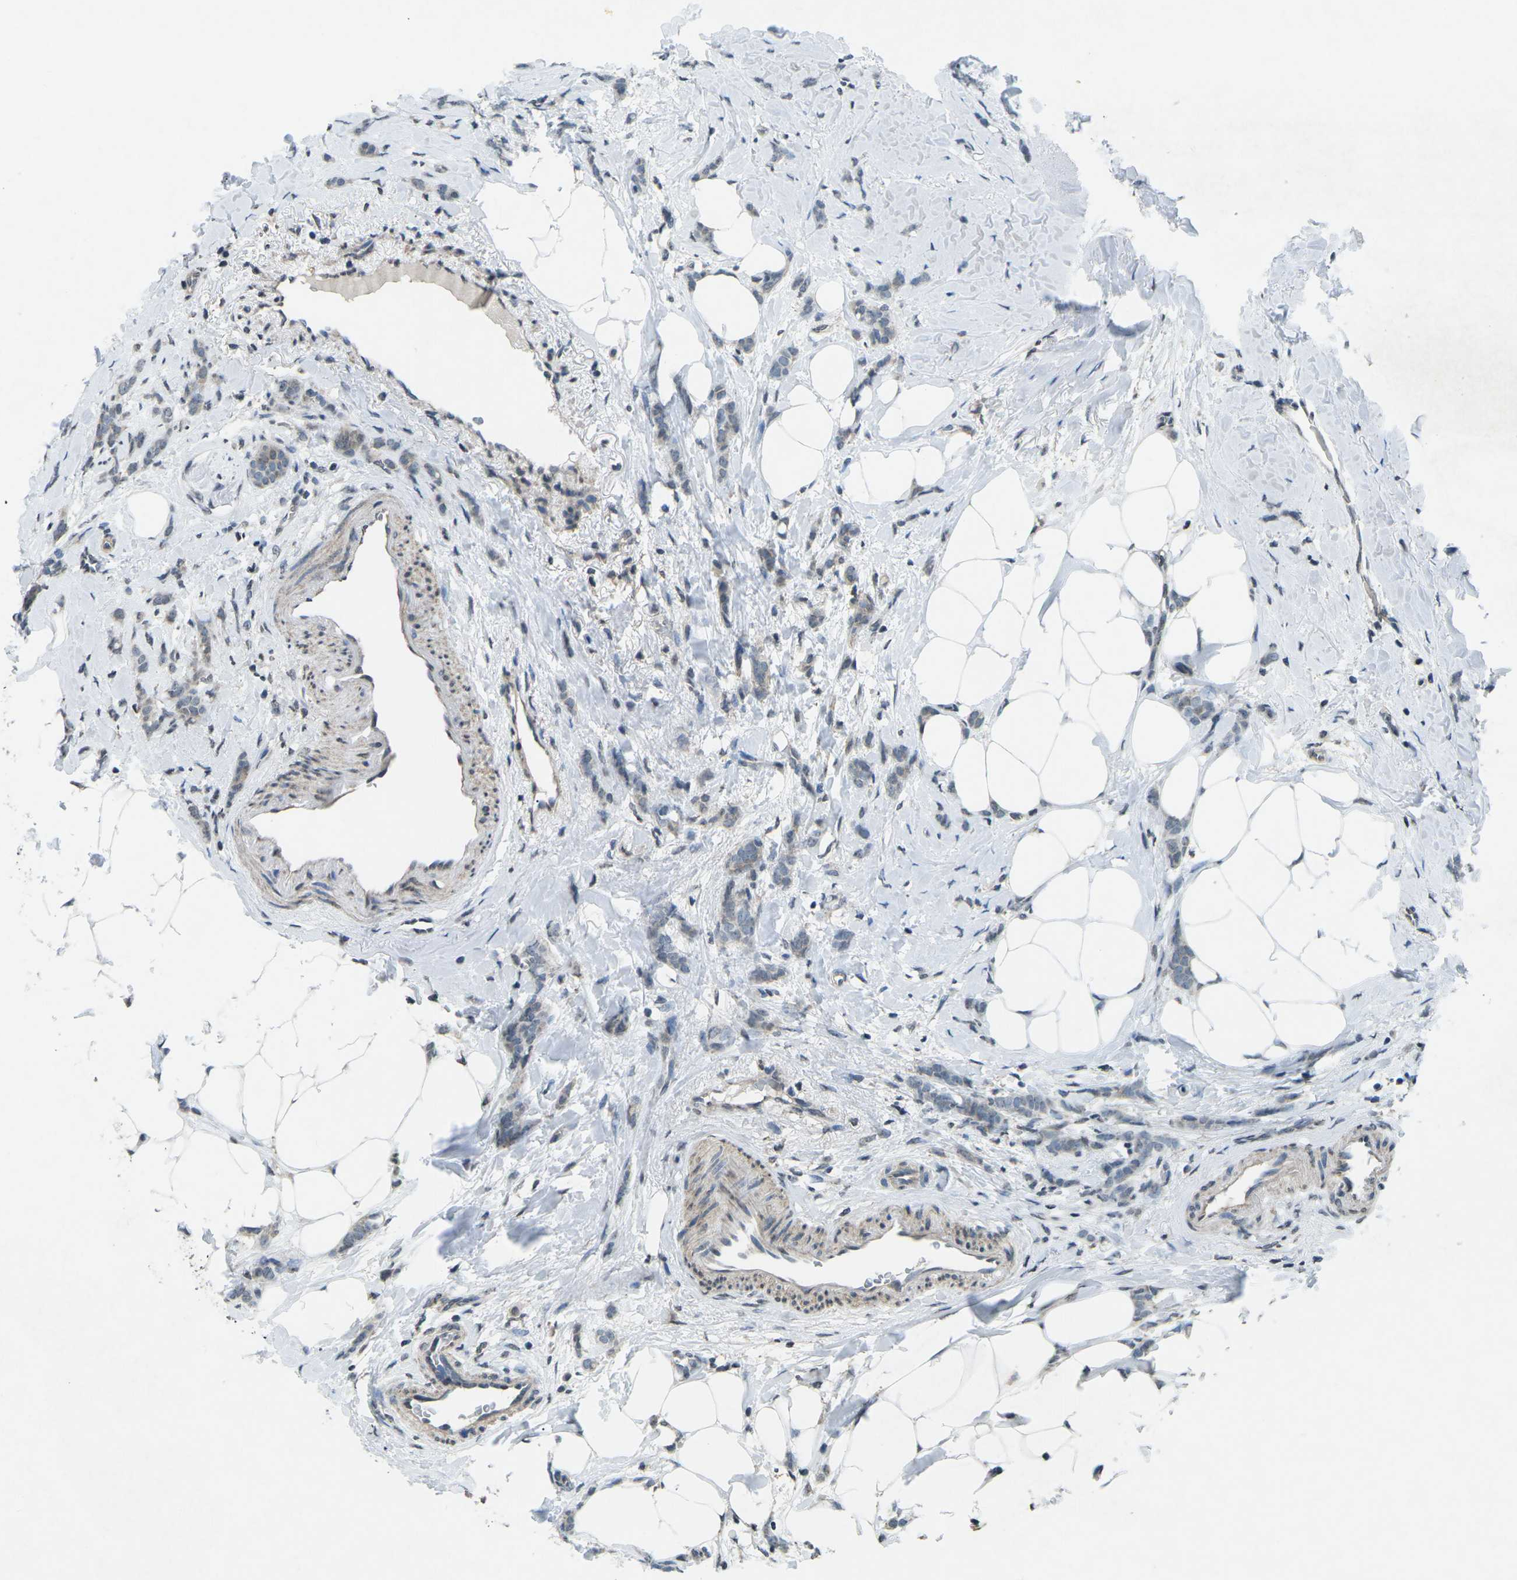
{"staining": {"intensity": "negative", "quantity": "none", "location": "none"}, "tissue": "breast cancer", "cell_type": "Tumor cells", "image_type": "cancer", "snomed": [{"axis": "morphology", "description": "Lobular carcinoma, in situ"}, {"axis": "morphology", "description": "Lobular carcinoma"}, {"axis": "topography", "description": "Breast"}], "caption": "A high-resolution image shows immunohistochemistry staining of breast lobular carcinoma, which displays no significant positivity in tumor cells. (IHC, brightfield microscopy, high magnification).", "gene": "TFR2", "patient": {"sex": "female", "age": 41}}